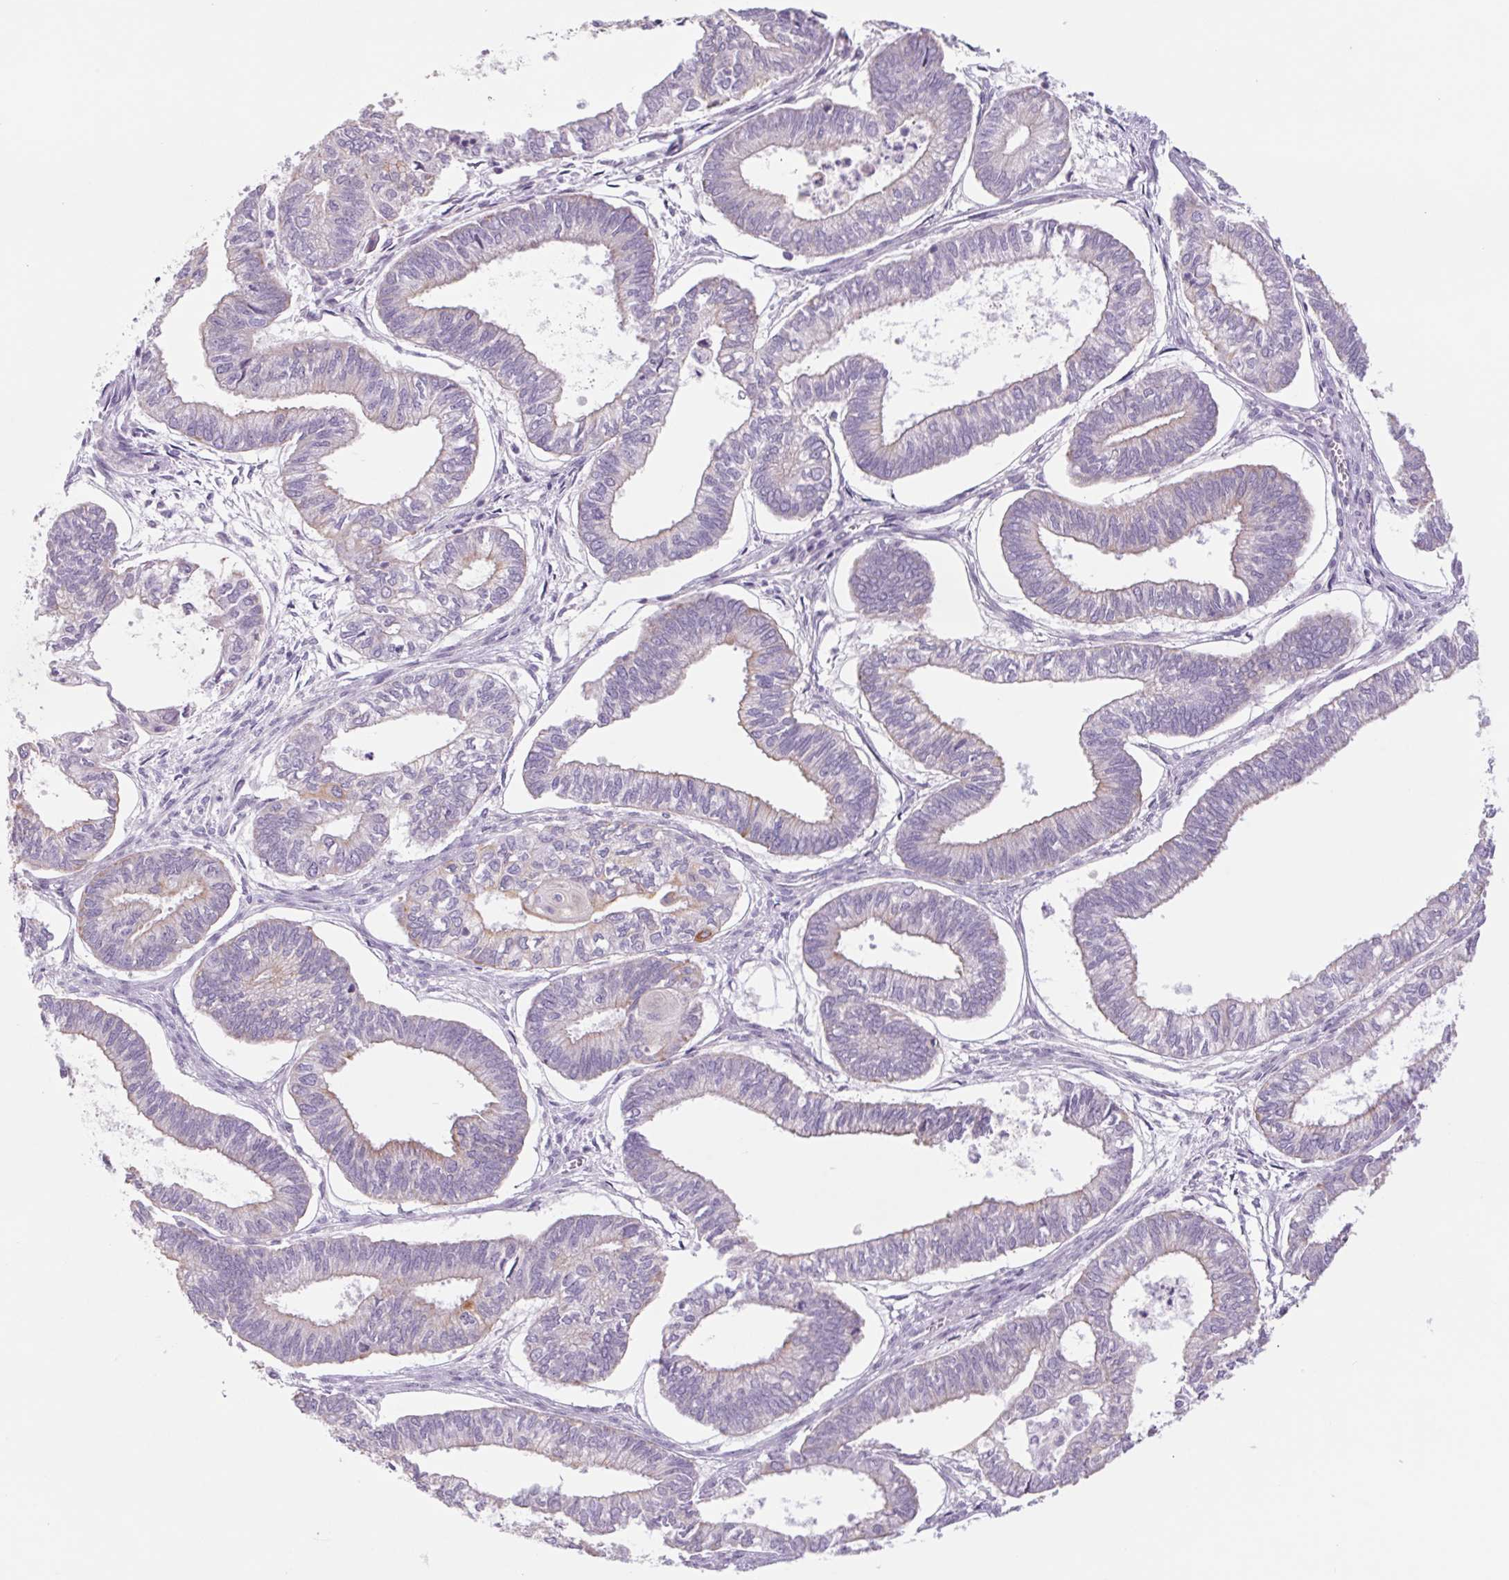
{"staining": {"intensity": "negative", "quantity": "none", "location": "none"}, "tissue": "ovarian cancer", "cell_type": "Tumor cells", "image_type": "cancer", "snomed": [{"axis": "morphology", "description": "Carcinoma, endometroid"}, {"axis": "topography", "description": "Ovary"}], "caption": "This is an immunohistochemistry (IHC) micrograph of endometroid carcinoma (ovarian). There is no positivity in tumor cells.", "gene": "MS4A13", "patient": {"sex": "female", "age": 64}}